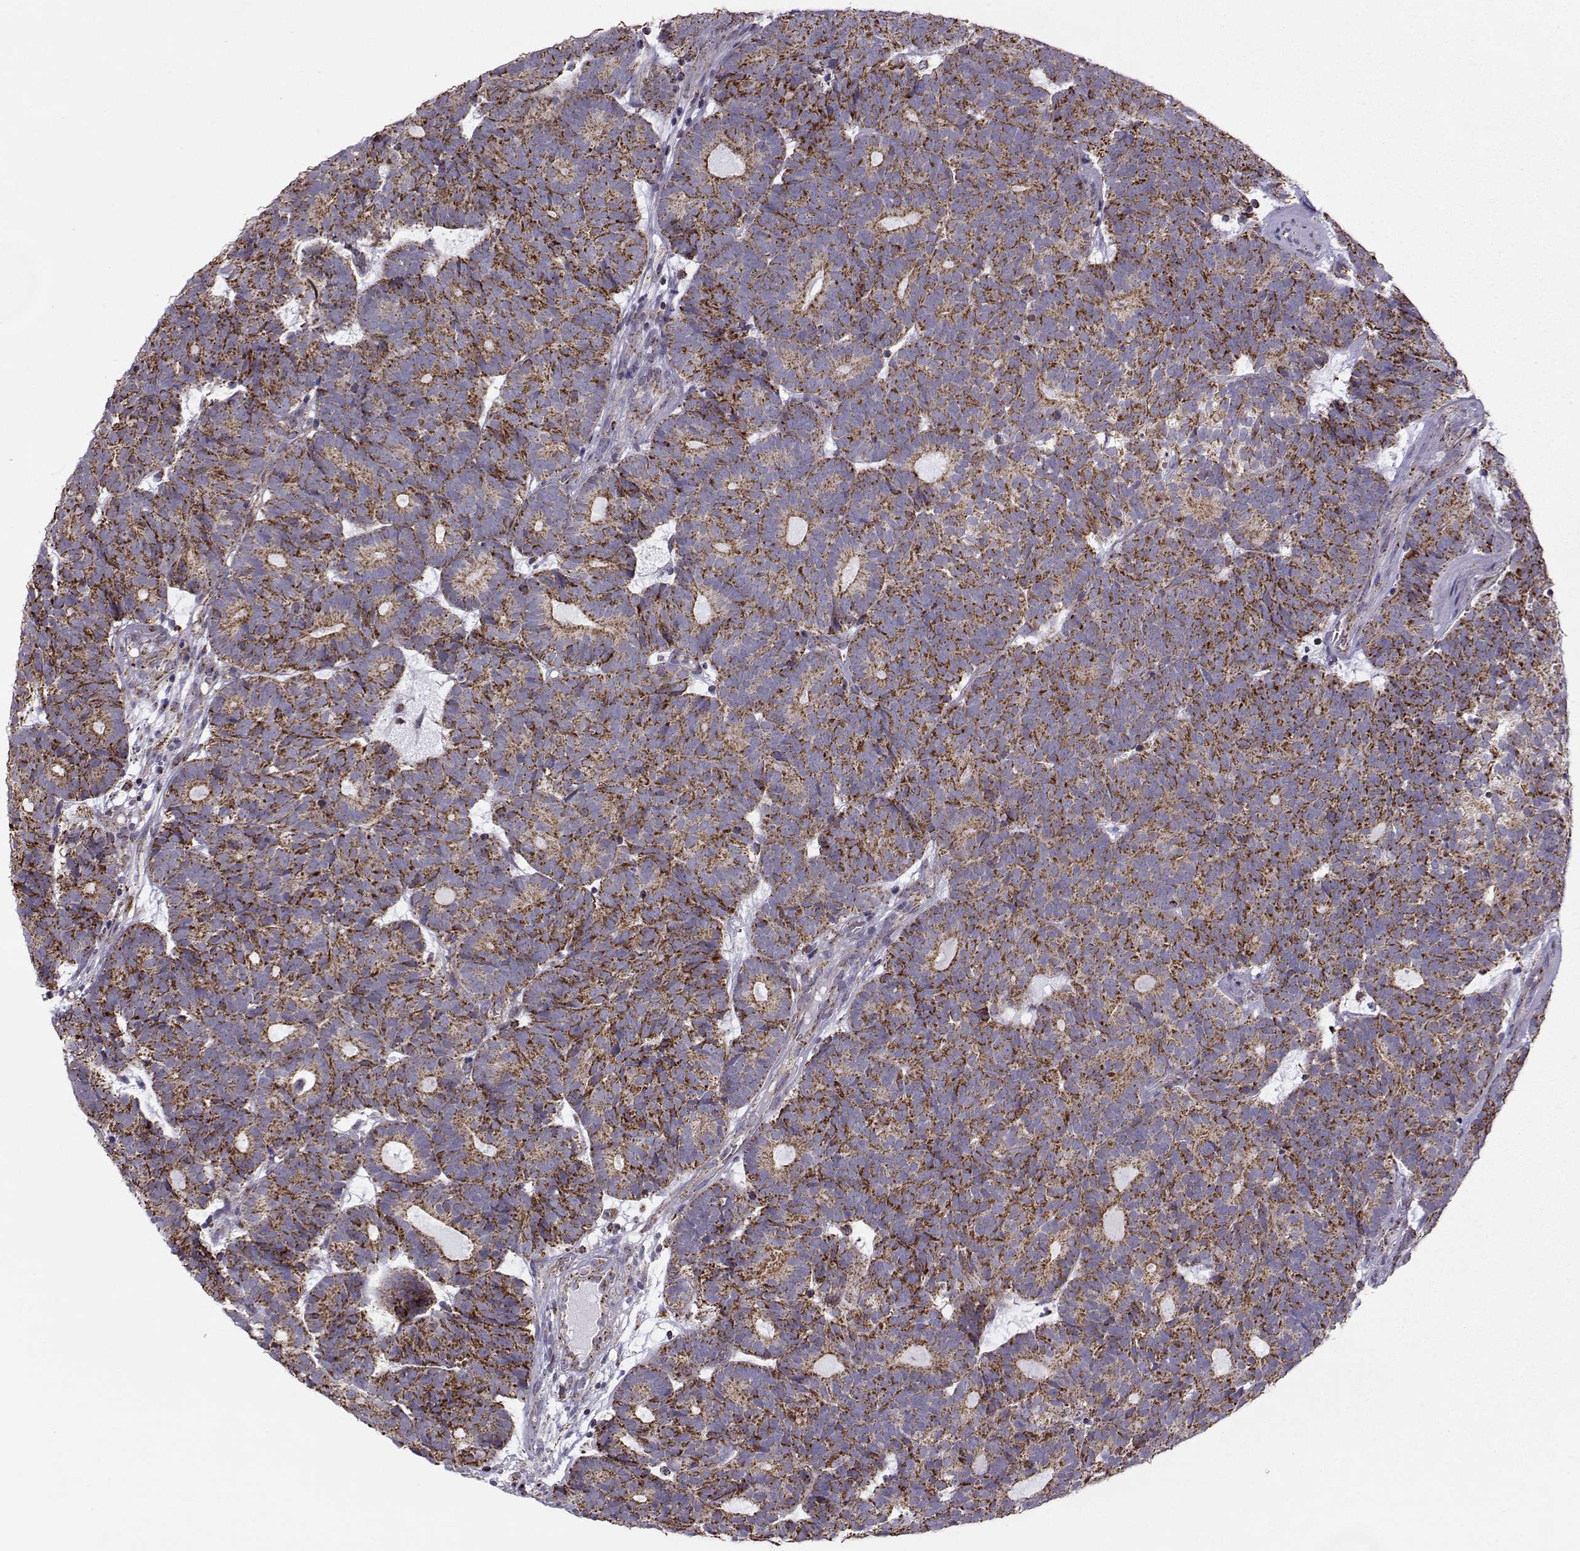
{"staining": {"intensity": "strong", "quantity": ">75%", "location": "cytoplasmic/membranous"}, "tissue": "head and neck cancer", "cell_type": "Tumor cells", "image_type": "cancer", "snomed": [{"axis": "morphology", "description": "Adenocarcinoma, NOS"}, {"axis": "topography", "description": "Head-Neck"}], "caption": "The photomicrograph shows a brown stain indicating the presence of a protein in the cytoplasmic/membranous of tumor cells in head and neck cancer (adenocarcinoma). (DAB = brown stain, brightfield microscopy at high magnification).", "gene": "NECAB3", "patient": {"sex": "female", "age": 81}}